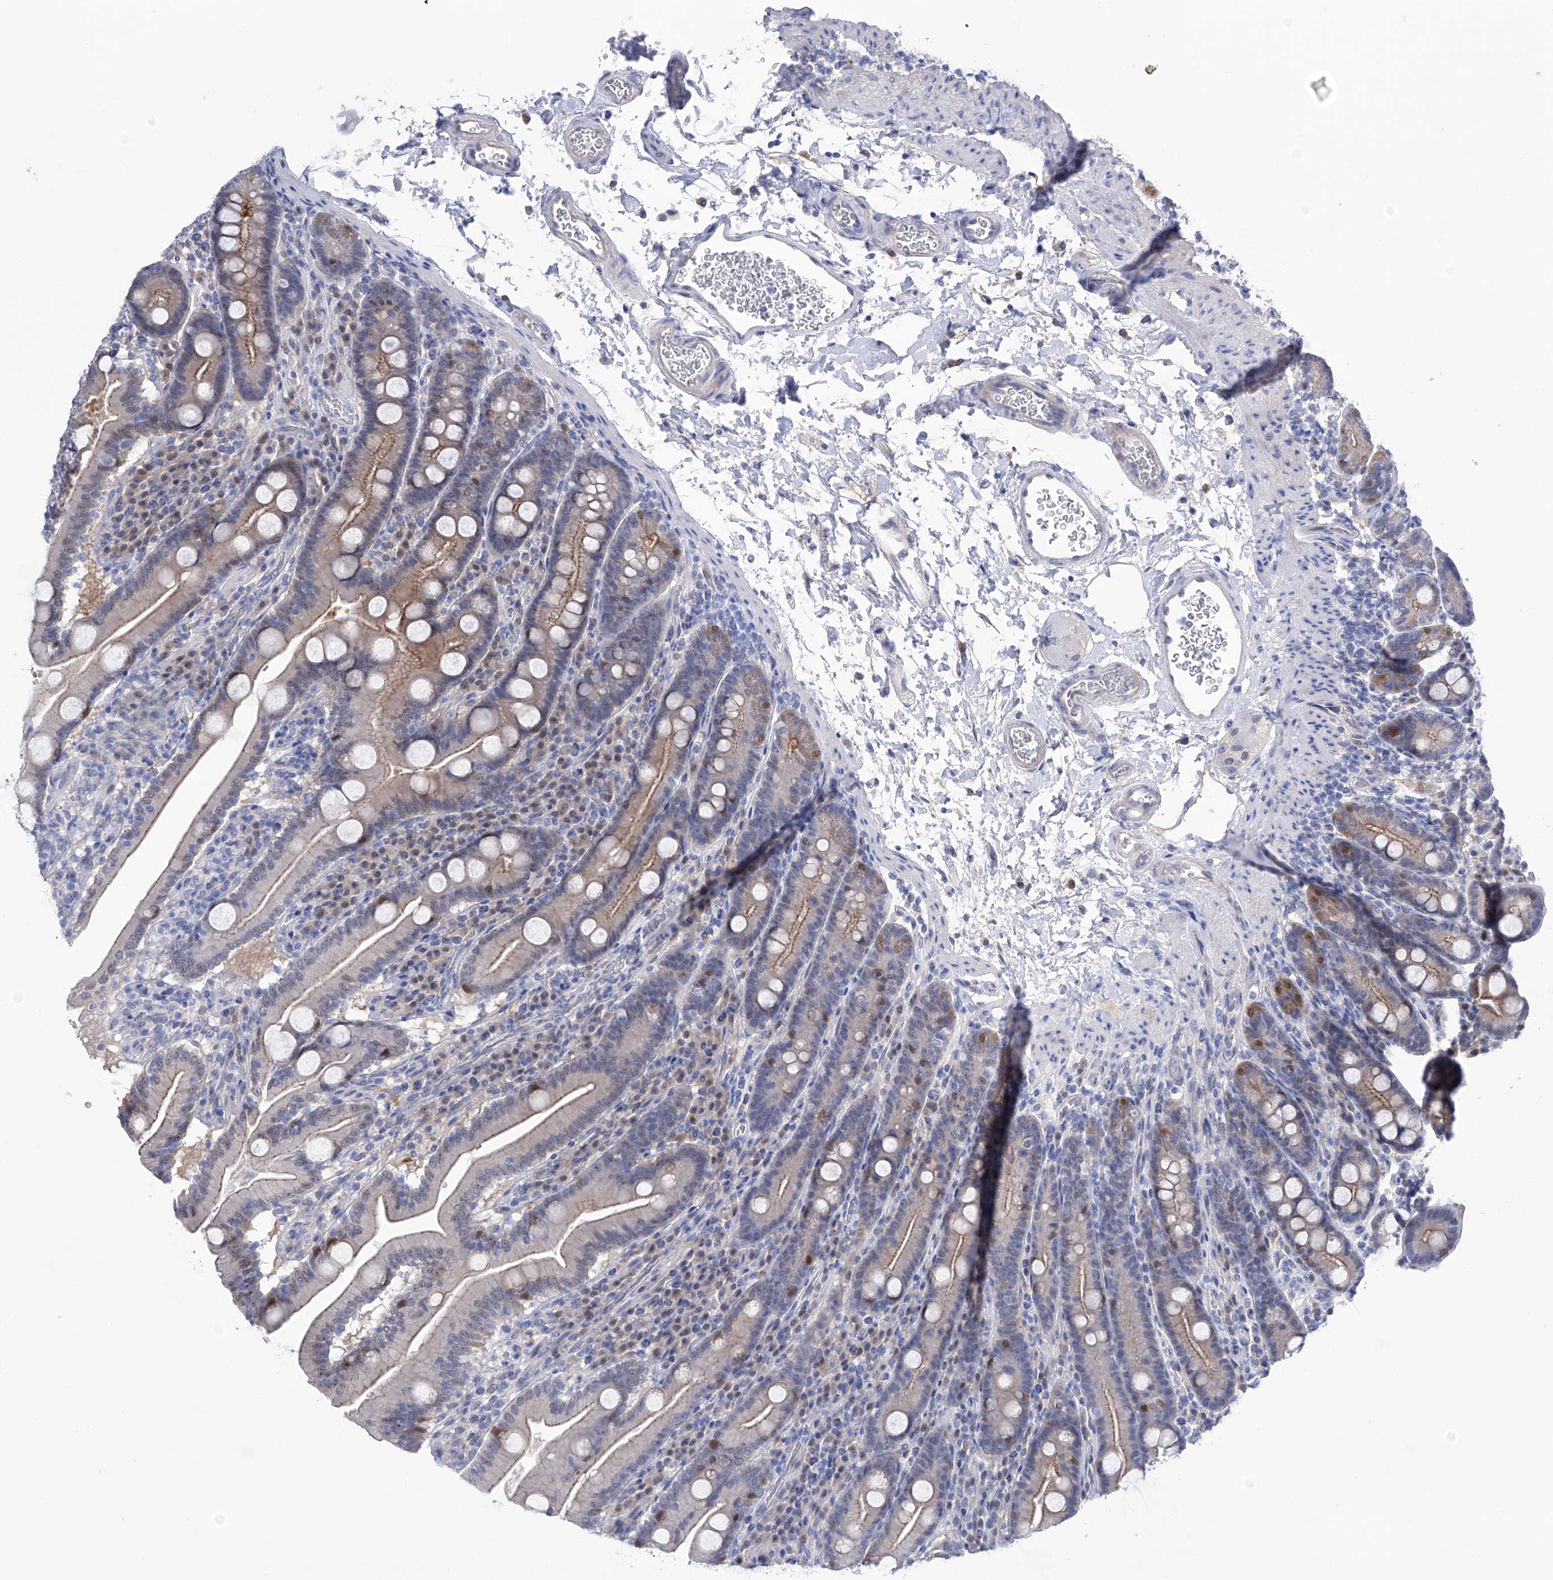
{"staining": {"intensity": "weak", "quantity": "25%-75%", "location": "cytoplasmic/membranous"}, "tissue": "duodenum", "cell_type": "Glandular cells", "image_type": "normal", "snomed": [{"axis": "morphology", "description": "Normal tissue, NOS"}, {"axis": "topography", "description": "Duodenum"}], "caption": "Duodenum stained with immunohistochemistry demonstrates weak cytoplasmic/membranous staining in about 25%-75% of glandular cells.", "gene": "PGM3", "patient": {"sex": "male", "age": 35}}